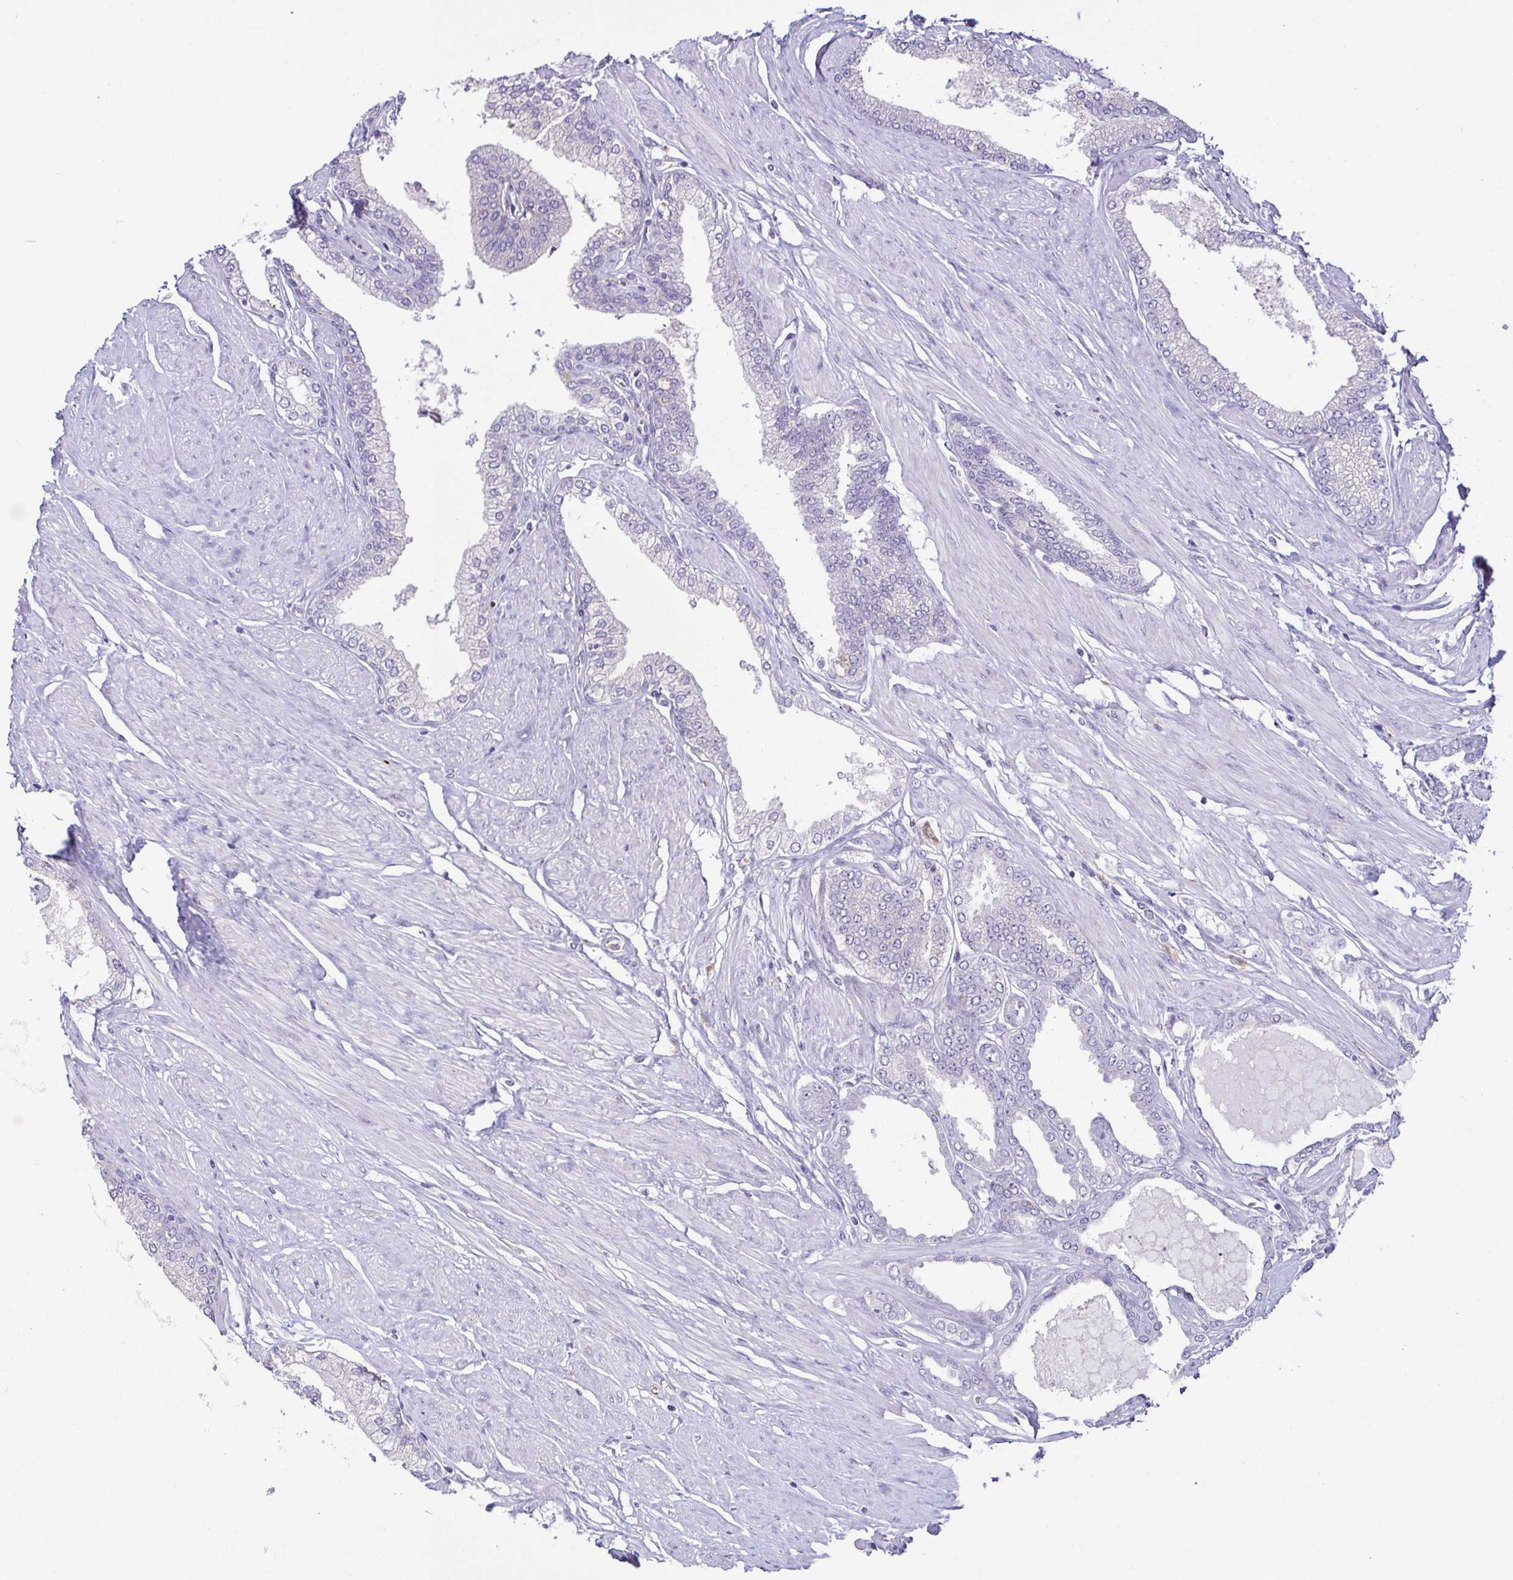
{"staining": {"intensity": "negative", "quantity": "none", "location": "none"}, "tissue": "prostate cancer", "cell_type": "Tumor cells", "image_type": "cancer", "snomed": [{"axis": "morphology", "description": "Adenocarcinoma, Low grade"}, {"axis": "topography", "description": "Prostate"}], "caption": "Prostate cancer was stained to show a protein in brown. There is no significant staining in tumor cells. (Stains: DAB (3,3'-diaminobenzidine) IHC with hematoxylin counter stain, Microscopy: brightfield microscopy at high magnification).", "gene": "ATP6V1G2", "patient": {"sex": "male", "age": 55}}